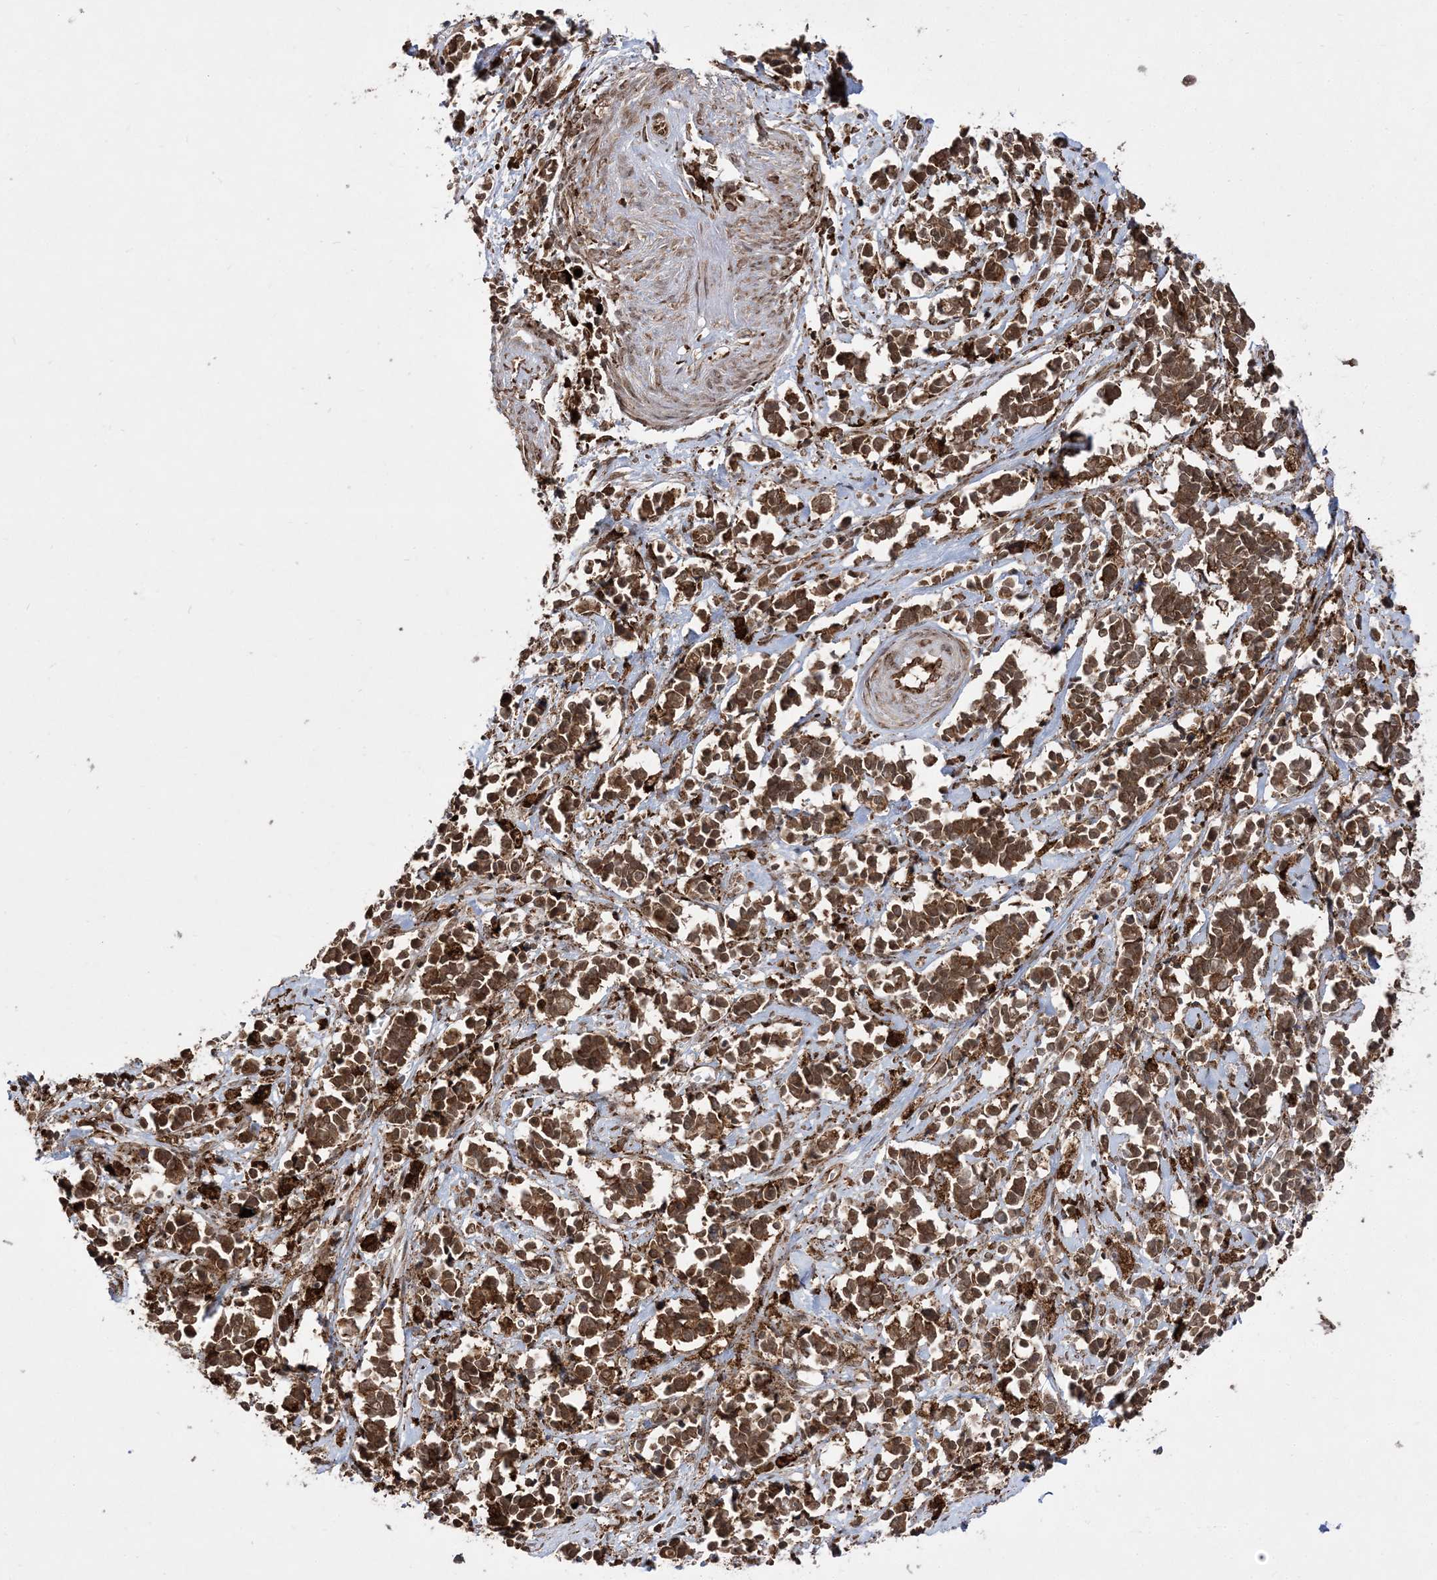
{"staining": {"intensity": "strong", "quantity": ">75%", "location": "cytoplasmic/membranous,nuclear"}, "tissue": "cervical cancer", "cell_type": "Tumor cells", "image_type": "cancer", "snomed": [{"axis": "morphology", "description": "Normal tissue, NOS"}, {"axis": "morphology", "description": "Squamous cell carcinoma, NOS"}, {"axis": "topography", "description": "Cervix"}], "caption": "Immunohistochemistry (DAB (3,3'-diaminobenzidine)) staining of cervical cancer (squamous cell carcinoma) reveals strong cytoplasmic/membranous and nuclear protein expression in about >75% of tumor cells. The protein is stained brown, and the nuclei are stained in blue (DAB (3,3'-diaminobenzidine) IHC with brightfield microscopy, high magnification).", "gene": "EPC2", "patient": {"sex": "female", "age": 35}}